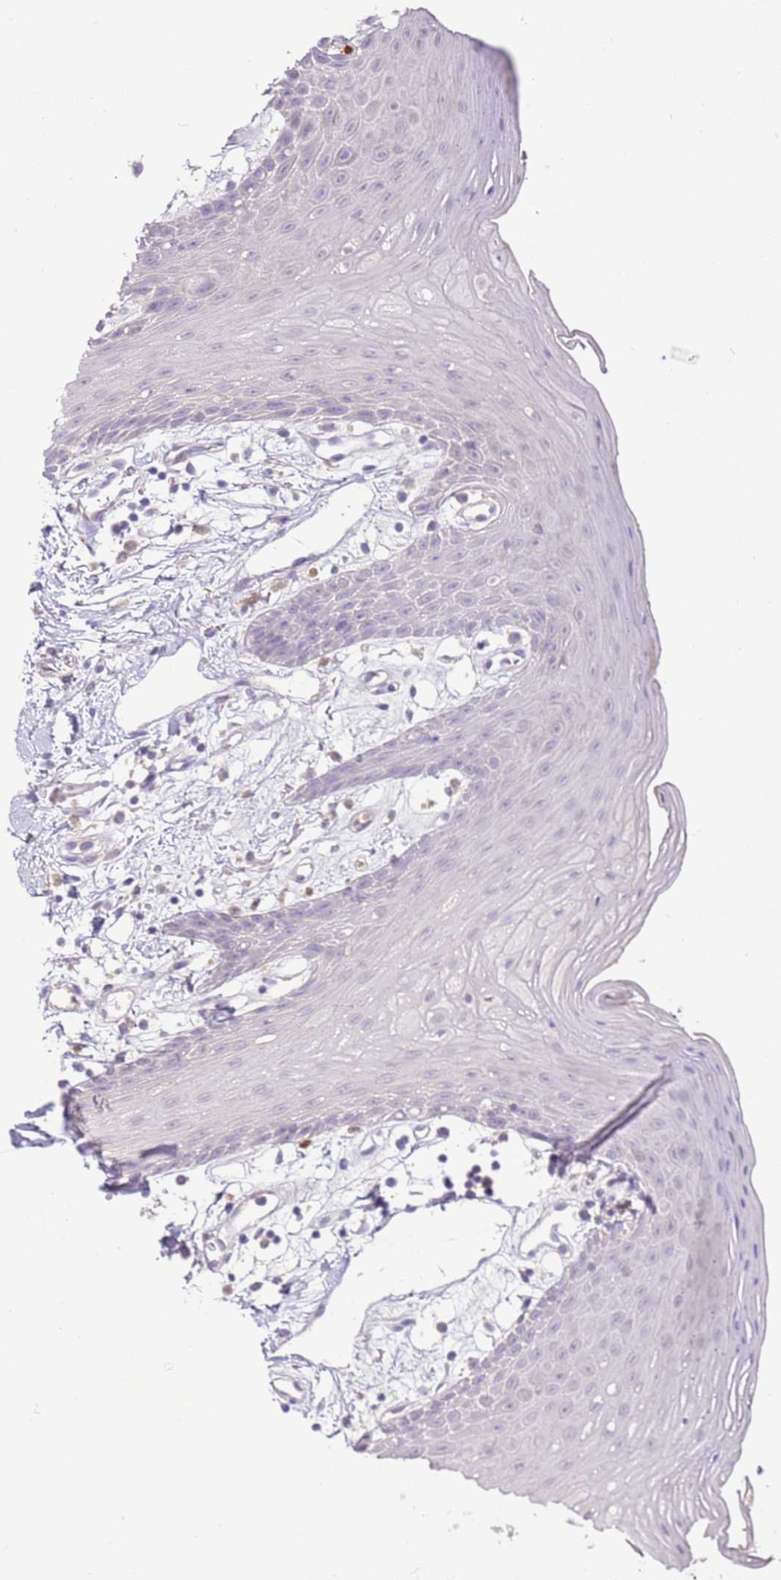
{"staining": {"intensity": "weak", "quantity": "<25%", "location": "cytoplasmic/membranous"}, "tissue": "oral mucosa", "cell_type": "Squamous epithelial cells", "image_type": "normal", "snomed": [{"axis": "morphology", "description": "Normal tissue, NOS"}, {"axis": "topography", "description": "Oral tissue"}, {"axis": "topography", "description": "Tounge, NOS"}], "caption": "Squamous epithelial cells are negative for brown protein staining in normal oral mucosa. Brightfield microscopy of immunohistochemistry (IHC) stained with DAB (brown) and hematoxylin (blue), captured at high magnification.", "gene": "IL2RG", "patient": {"sex": "female", "age": 59}}